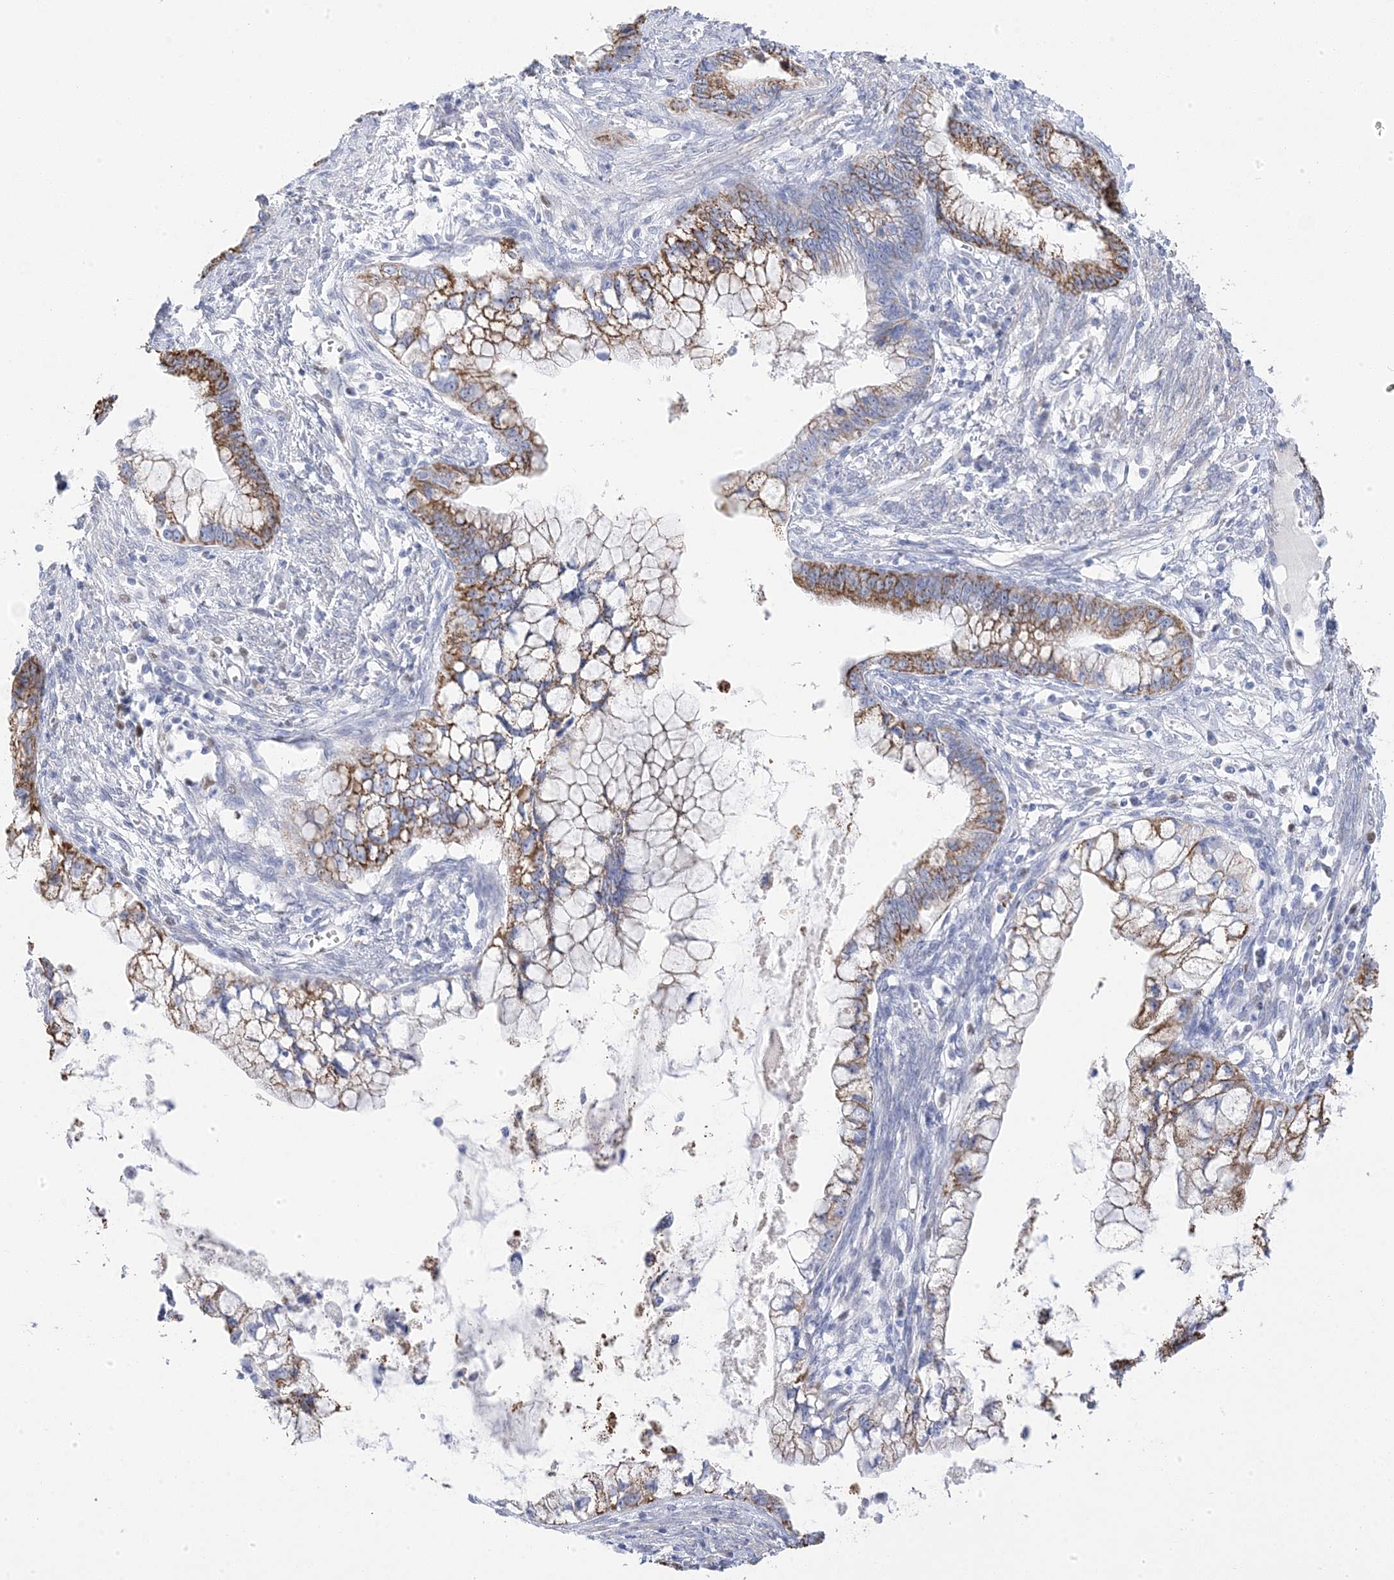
{"staining": {"intensity": "moderate", "quantity": ">75%", "location": "cytoplasmic/membranous"}, "tissue": "cervical cancer", "cell_type": "Tumor cells", "image_type": "cancer", "snomed": [{"axis": "morphology", "description": "Adenocarcinoma, NOS"}, {"axis": "topography", "description": "Cervix"}], "caption": "A brown stain shows moderate cytoplasmic/membranous expression of a protein in human cervical cancer tumor cells.", "gene": "GTPBP6", "patient": {"sex": "female", "age": 44}}